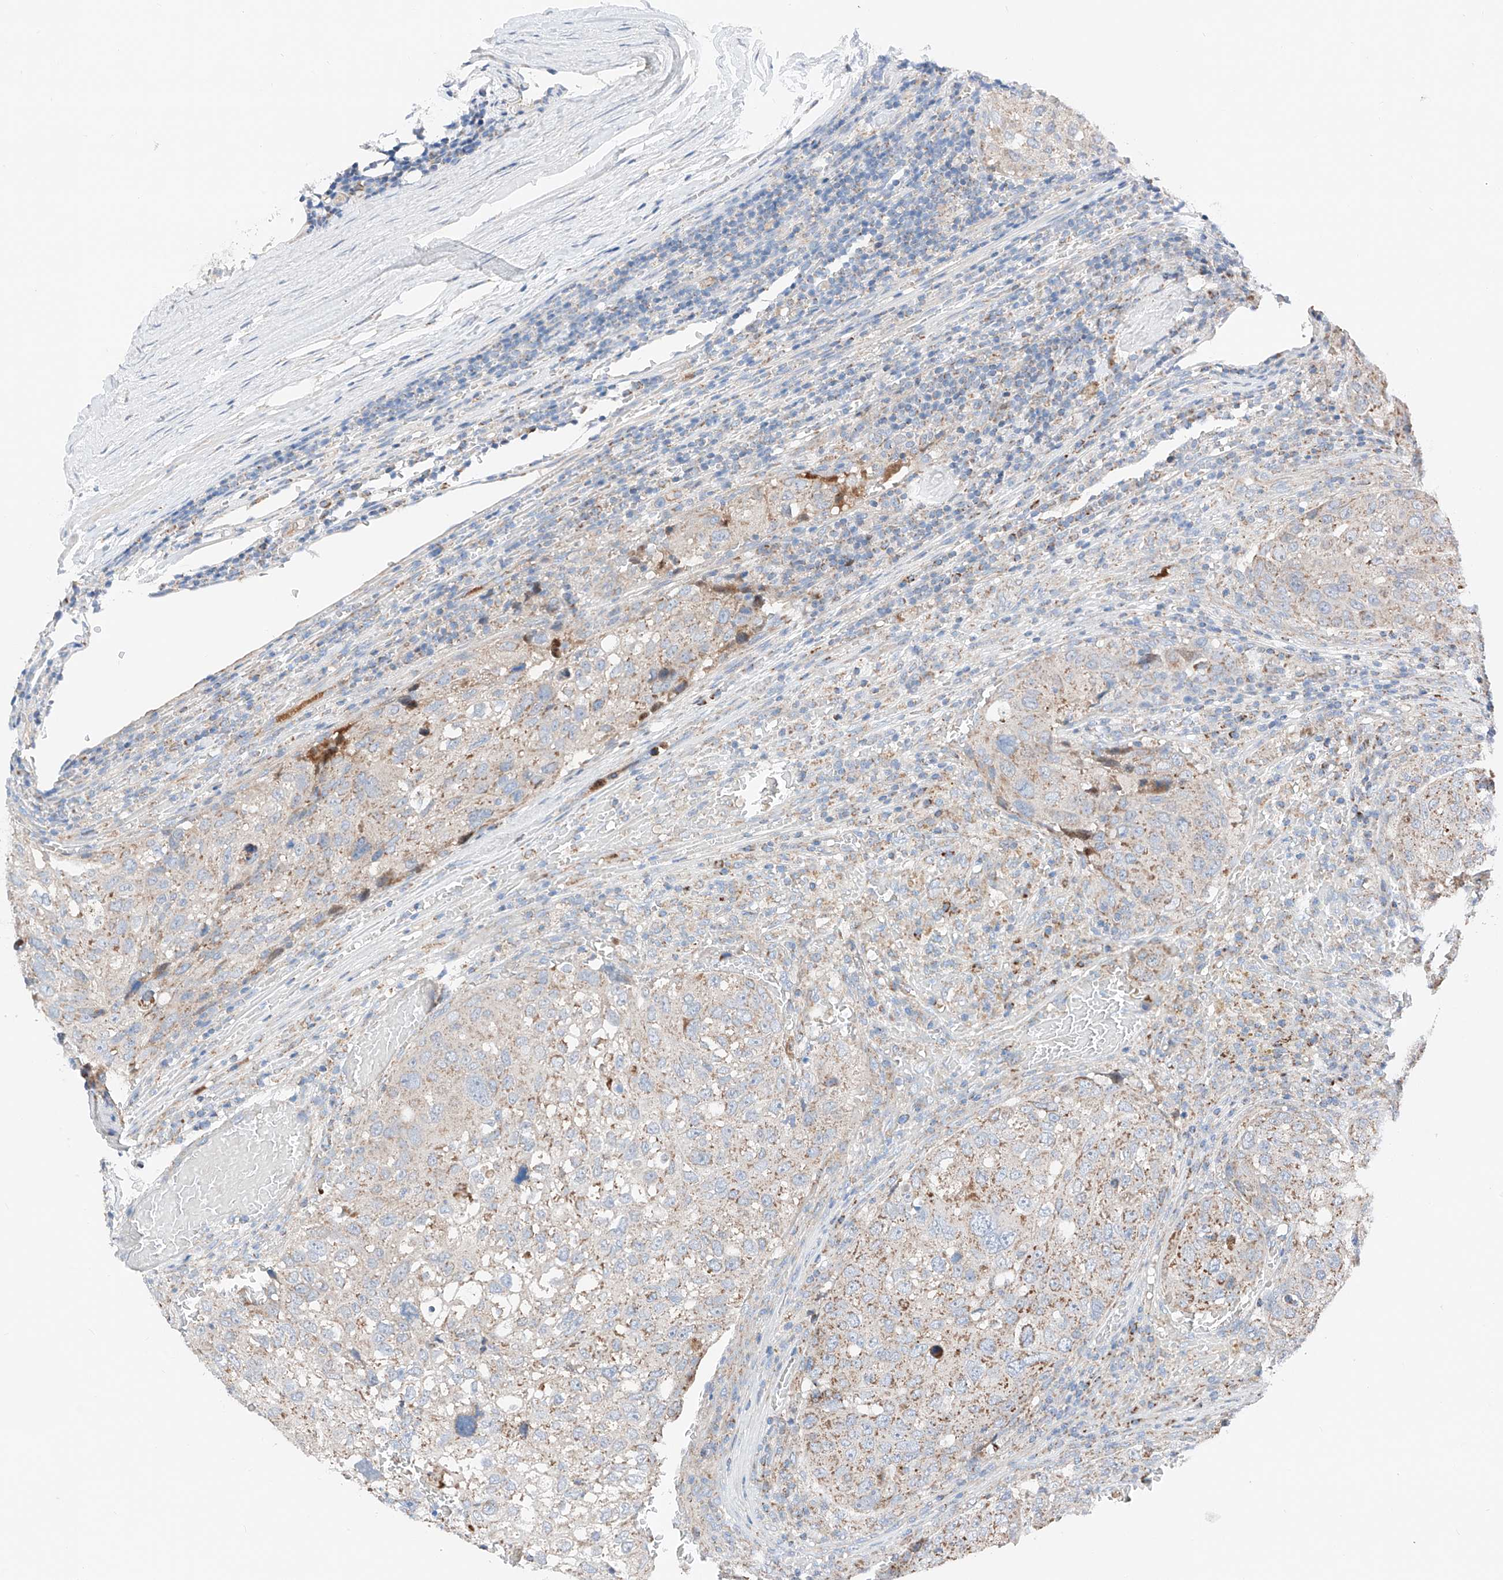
{"staining": {"intensity": "moderate", "quantity": "25%-75%", "location": "cytoplasmic/membranous"}, "tissue": "urothelial cancer", "cell_type": "Tumor cells", "image_type": "cancer", "snomed": [{"axis": "morphology", "description": "Urothelial carcinoma, High grade"}, {"axis": "topography", "description": "Lymph node"}, {"axis": "topography", "description": "Urinary bladder"}], "caption": "Brown immunohistochemical staining in high-grade urothelial carcinoma displays moderate cytoplasmic/membranous staining in approximately 25%-75% of tumor cells.", "gene": "MRAP", "patient": {"sex": "male", "age": 51}}